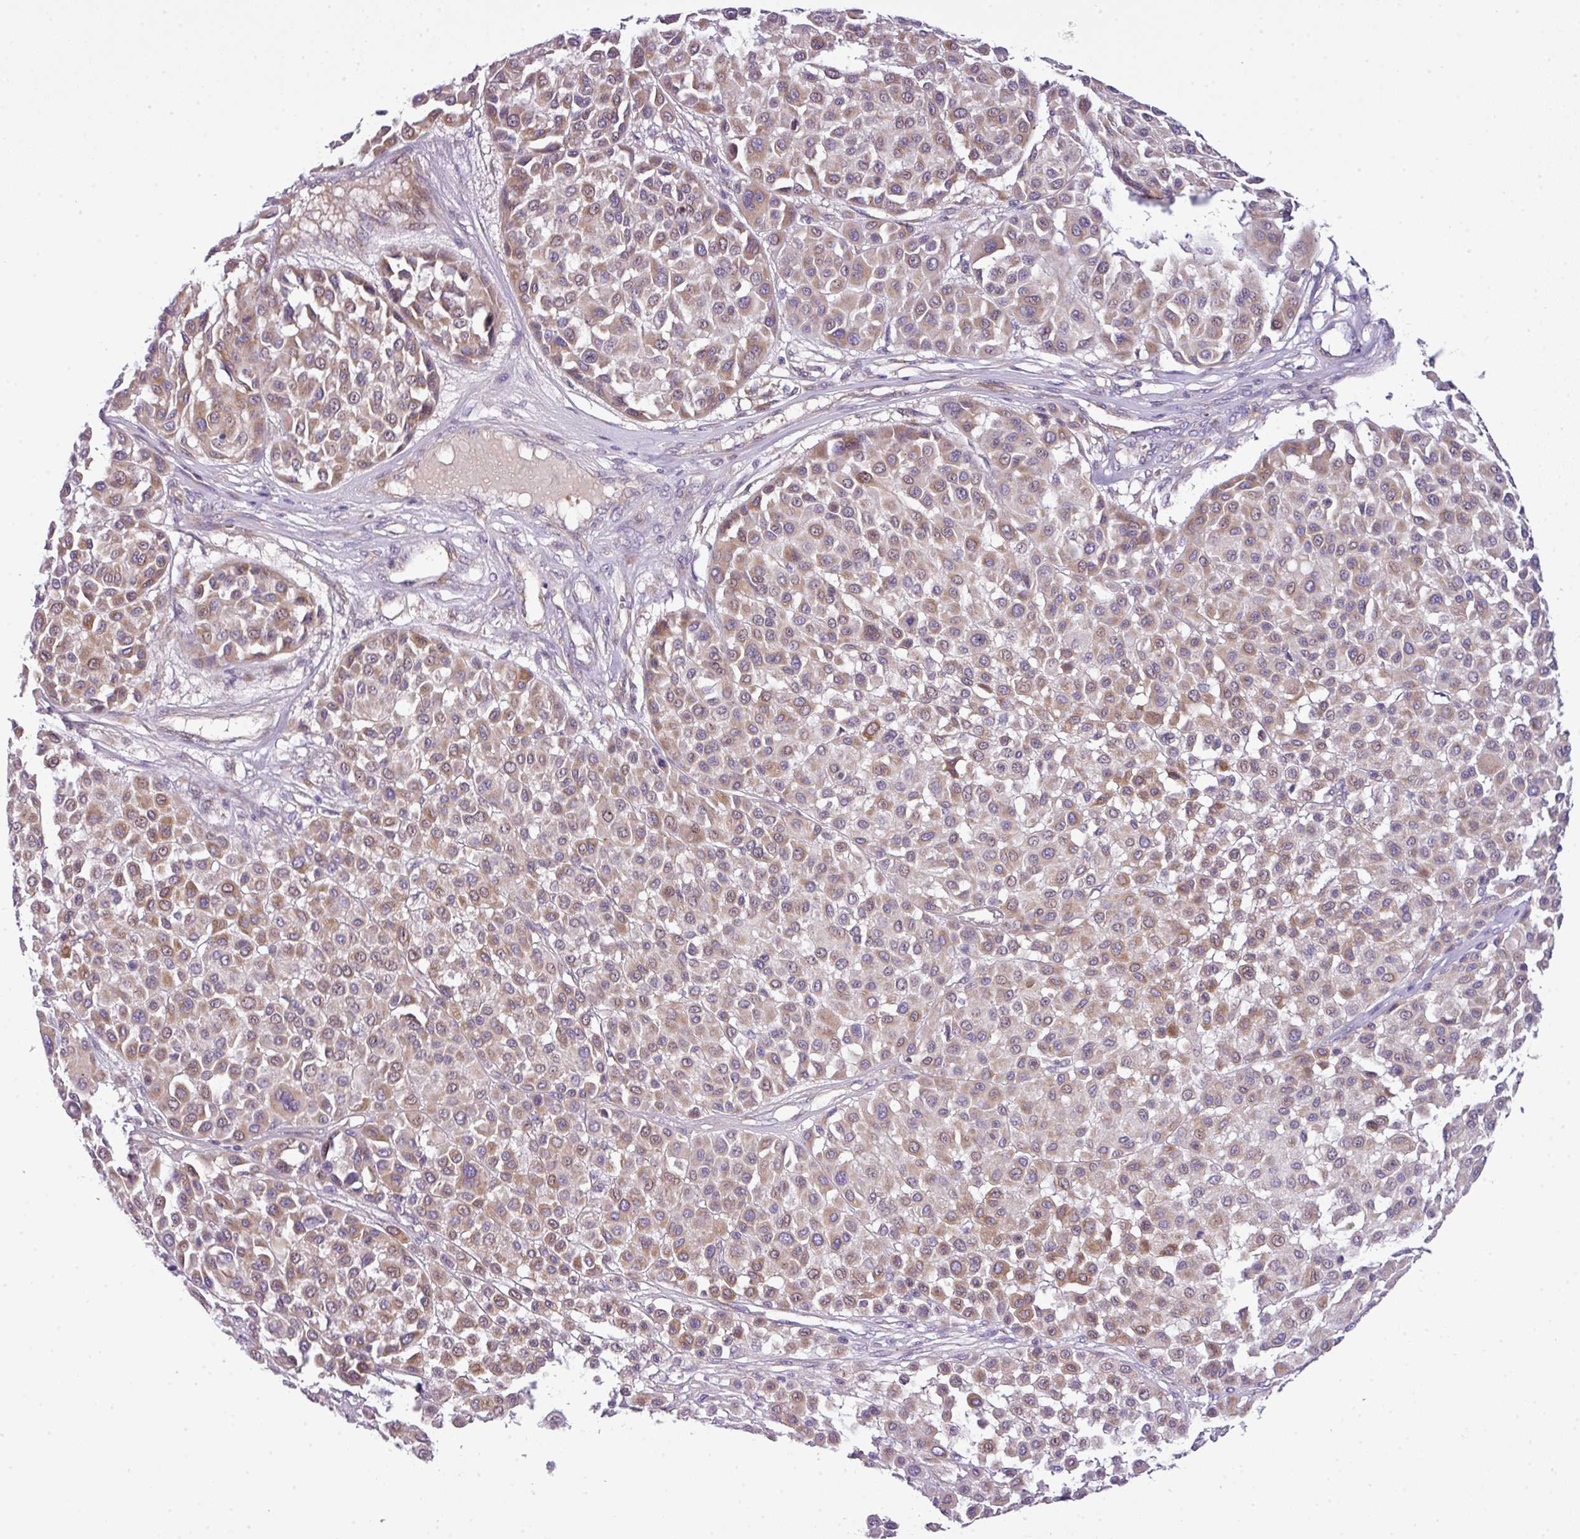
{"staining": {"intensity": "weak", "quantity": ">75%", "location": "cytoplasmic/membranous"}, "tissue": "melanoma", "cell_type": "Tumor cells", "image_type": "cancer", "snomed": [{"axis": "morphology", "description": "Malignant melanoma, Metastatic site"}, {"axis": "topography", "description": "Soft tissue"}], "caption": "Protein expression analysis of melanoma demonstrates weak cytoplasmic/membranous positivity in about >75% of tumor cells.", "gene": "PIK3R5", "patient": {"sex": "male", "age": 41}}